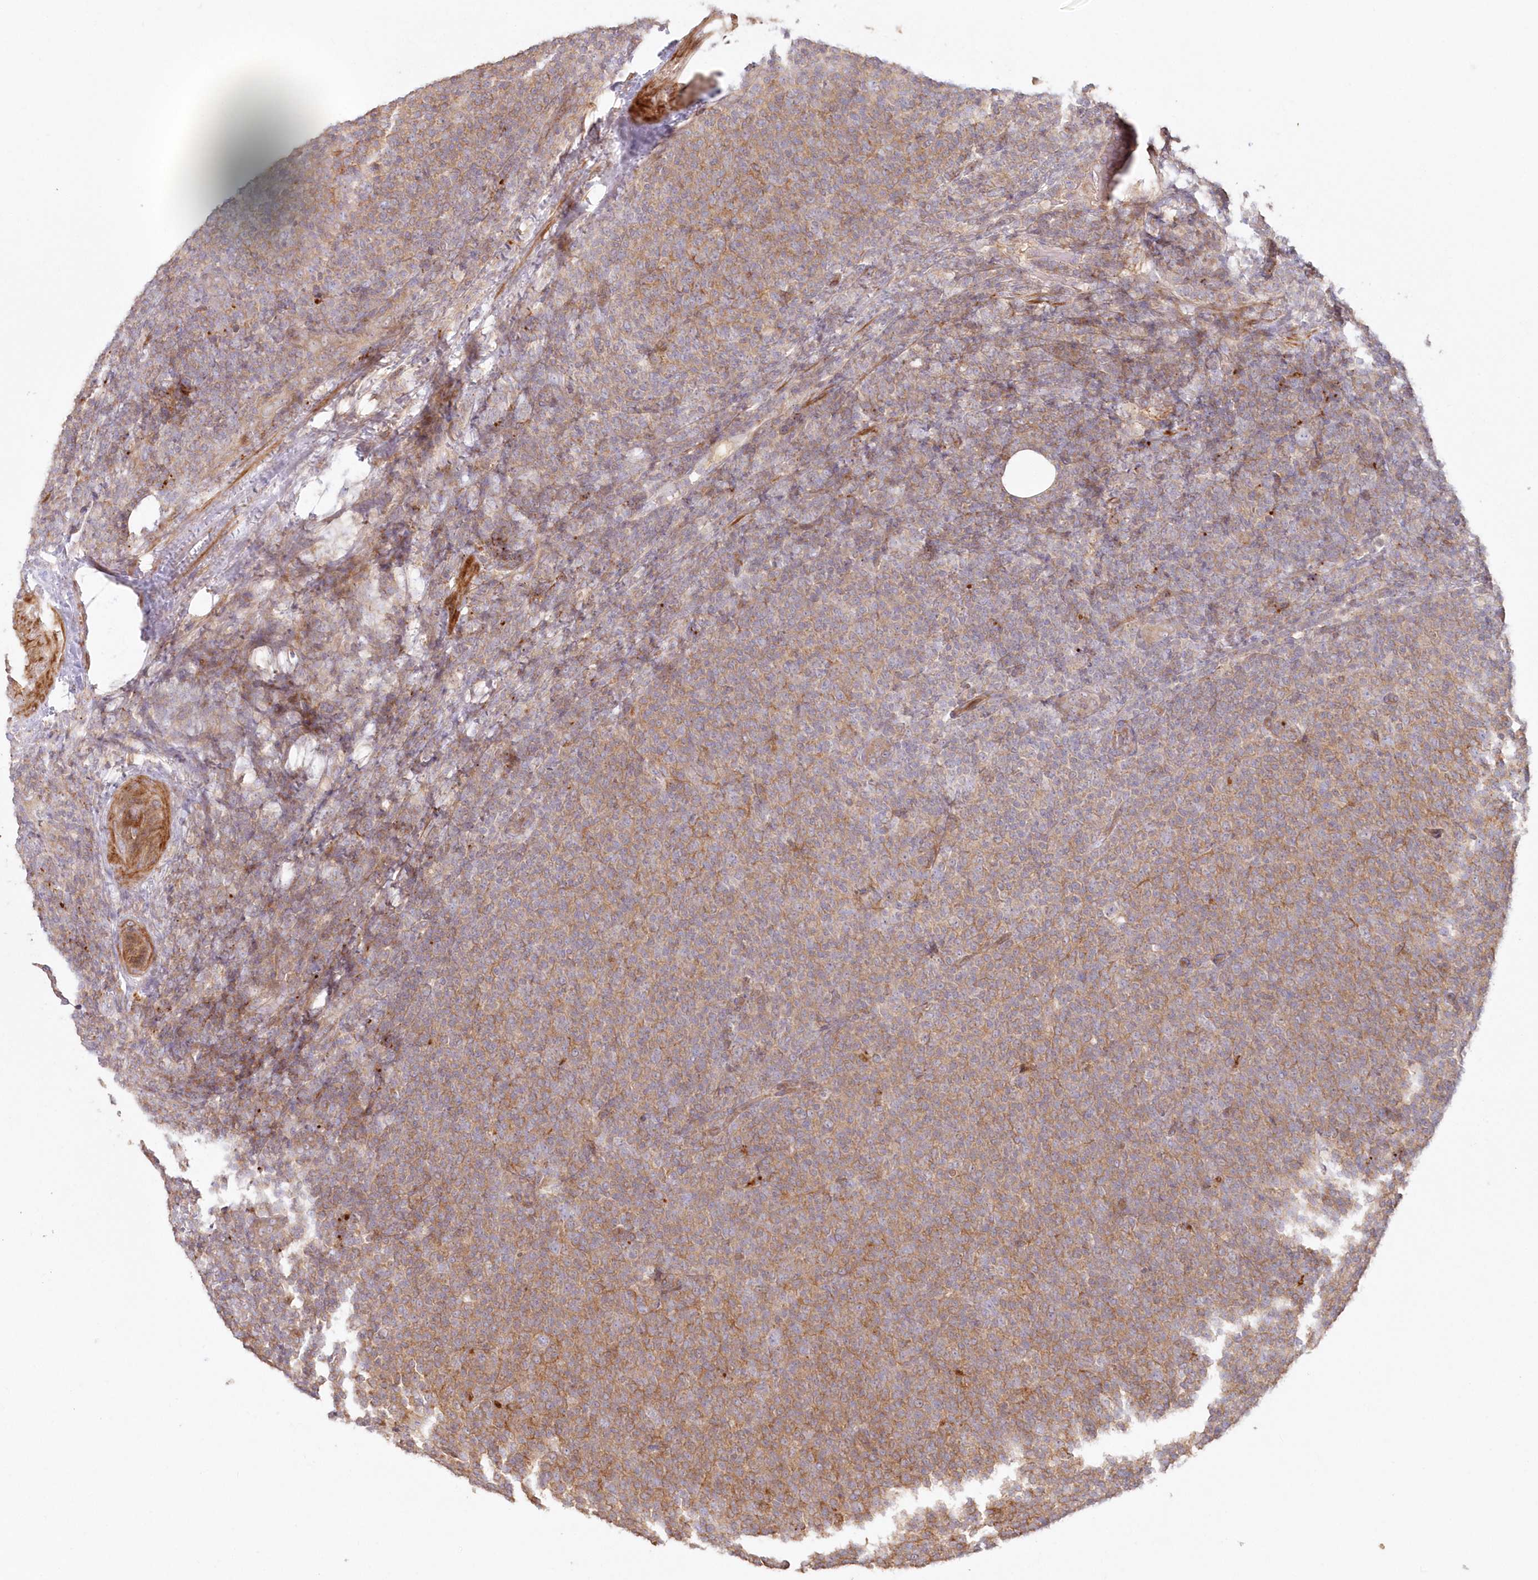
{"staining": {"intensity": "moderate", "quantity": "25%-75%", "location": "cytoplasmic/membranous"}, "tissue": "lymphoma", "cell_type": "Tumor cells", "image_type": "cancer", "snomed": [{"axis": "morphology", "description": "Malignant lymphoma, non-Hodgkin's type, Low grade"}, {"axis": "topography", "description": "Lymph node"}], "caption": "Malignant lymphoma, non-Hodgkin's type (low-grade) was stained to show a protein in brown. There is medium levels of moderate cytoplasmic/membranous positivity in about 25%-75% of tumor cells.", "gene": "GBE1", "patient": {"sex": "male", "age": 66}}